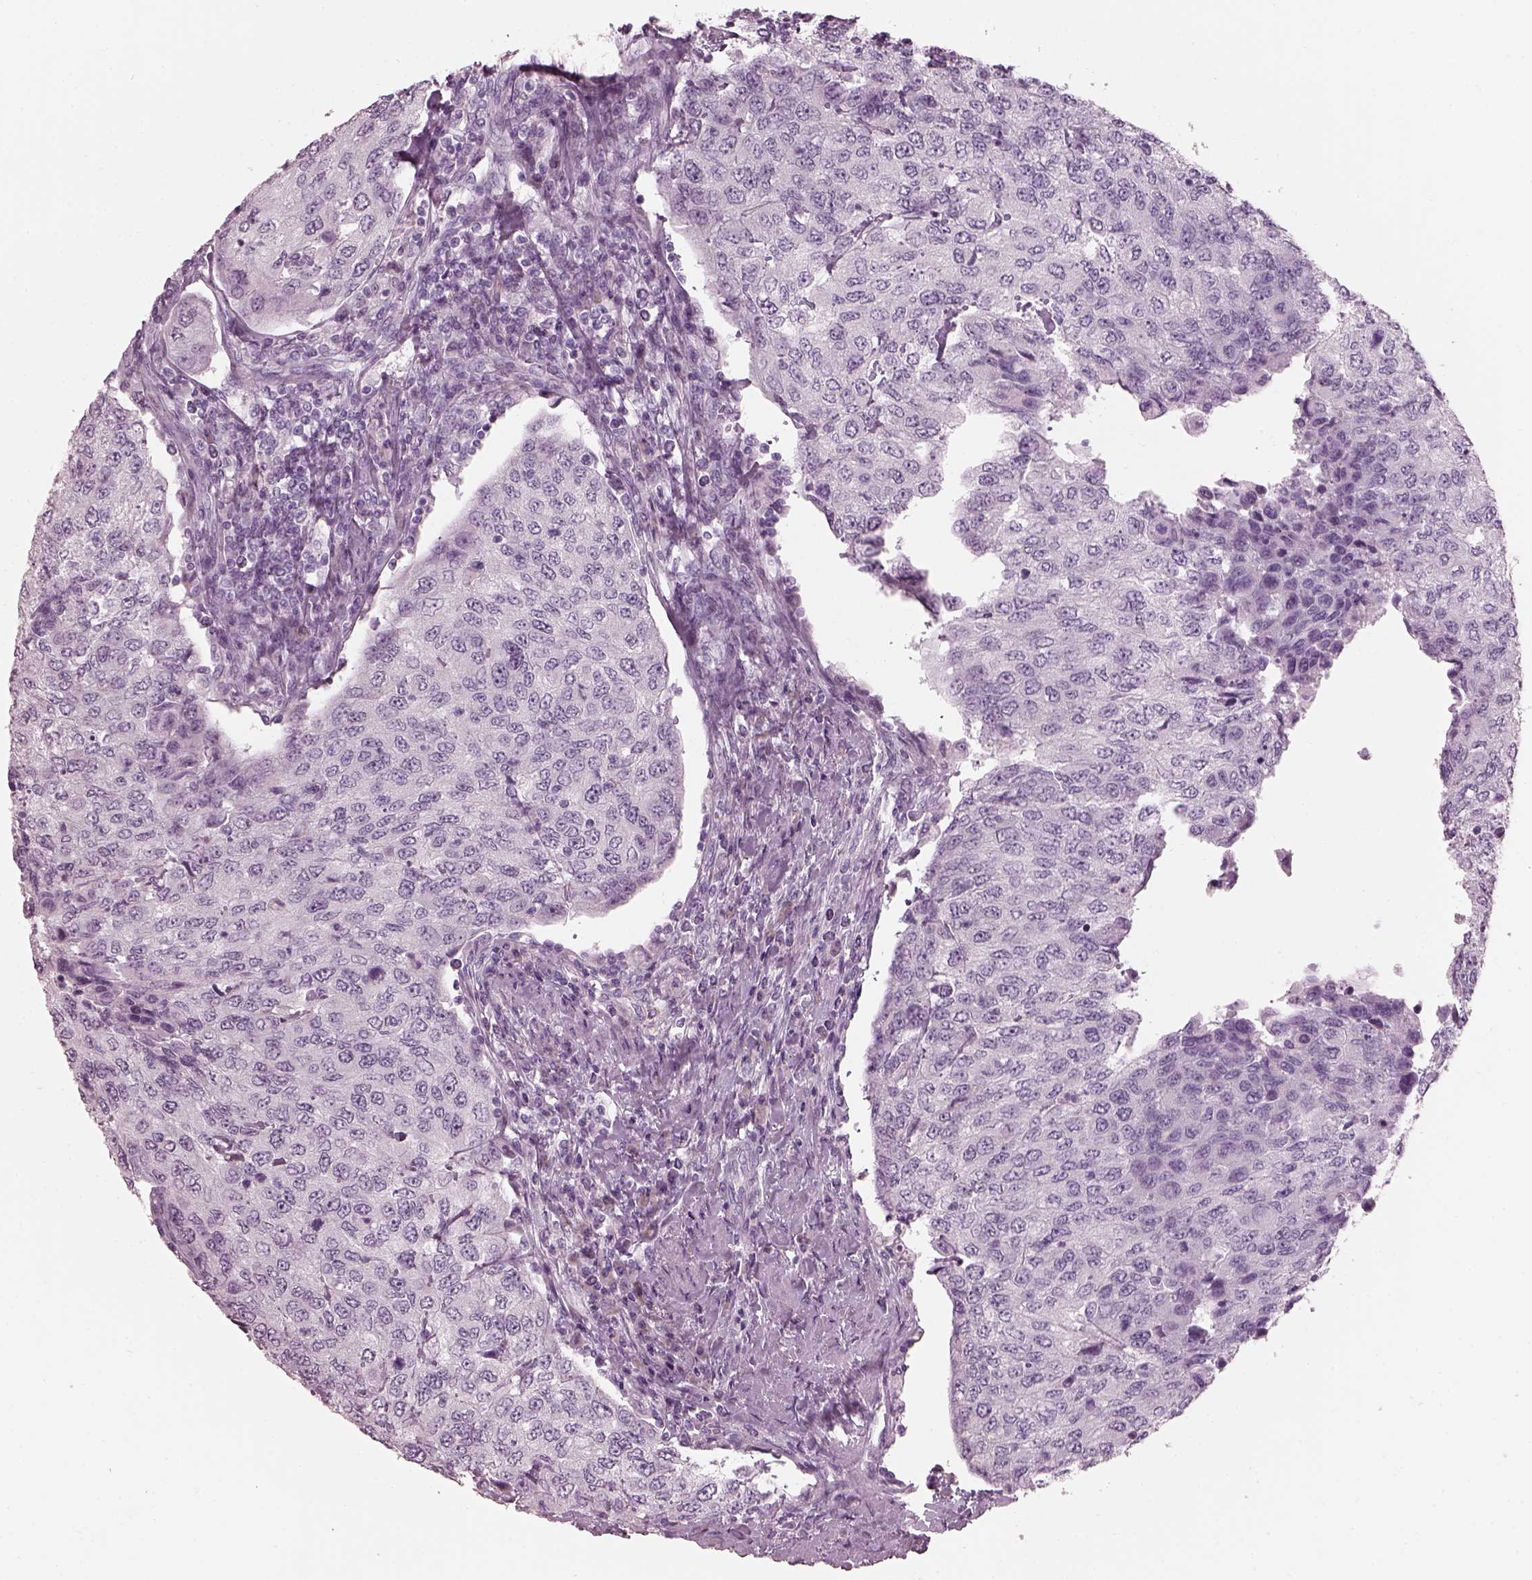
{"staining": {"intensity": "negative", "quantity": "none", "location": "none"}, "tissue": "urothelial cancer", "cell_type": "Tumor cells", "image_type": "cancer", "snomed": [{"axis": "morphology", "description": "Urothelial carcinoma, High grade"}, {"axis": "topography", "description": "Urinary bladder"}], "caption": "Protein analysis of high-grade urothelial carcinoma shows no significant positivity in tumor cells.", "gene": "HYDIN", "patient": {"sex": "female", "age": 78}}